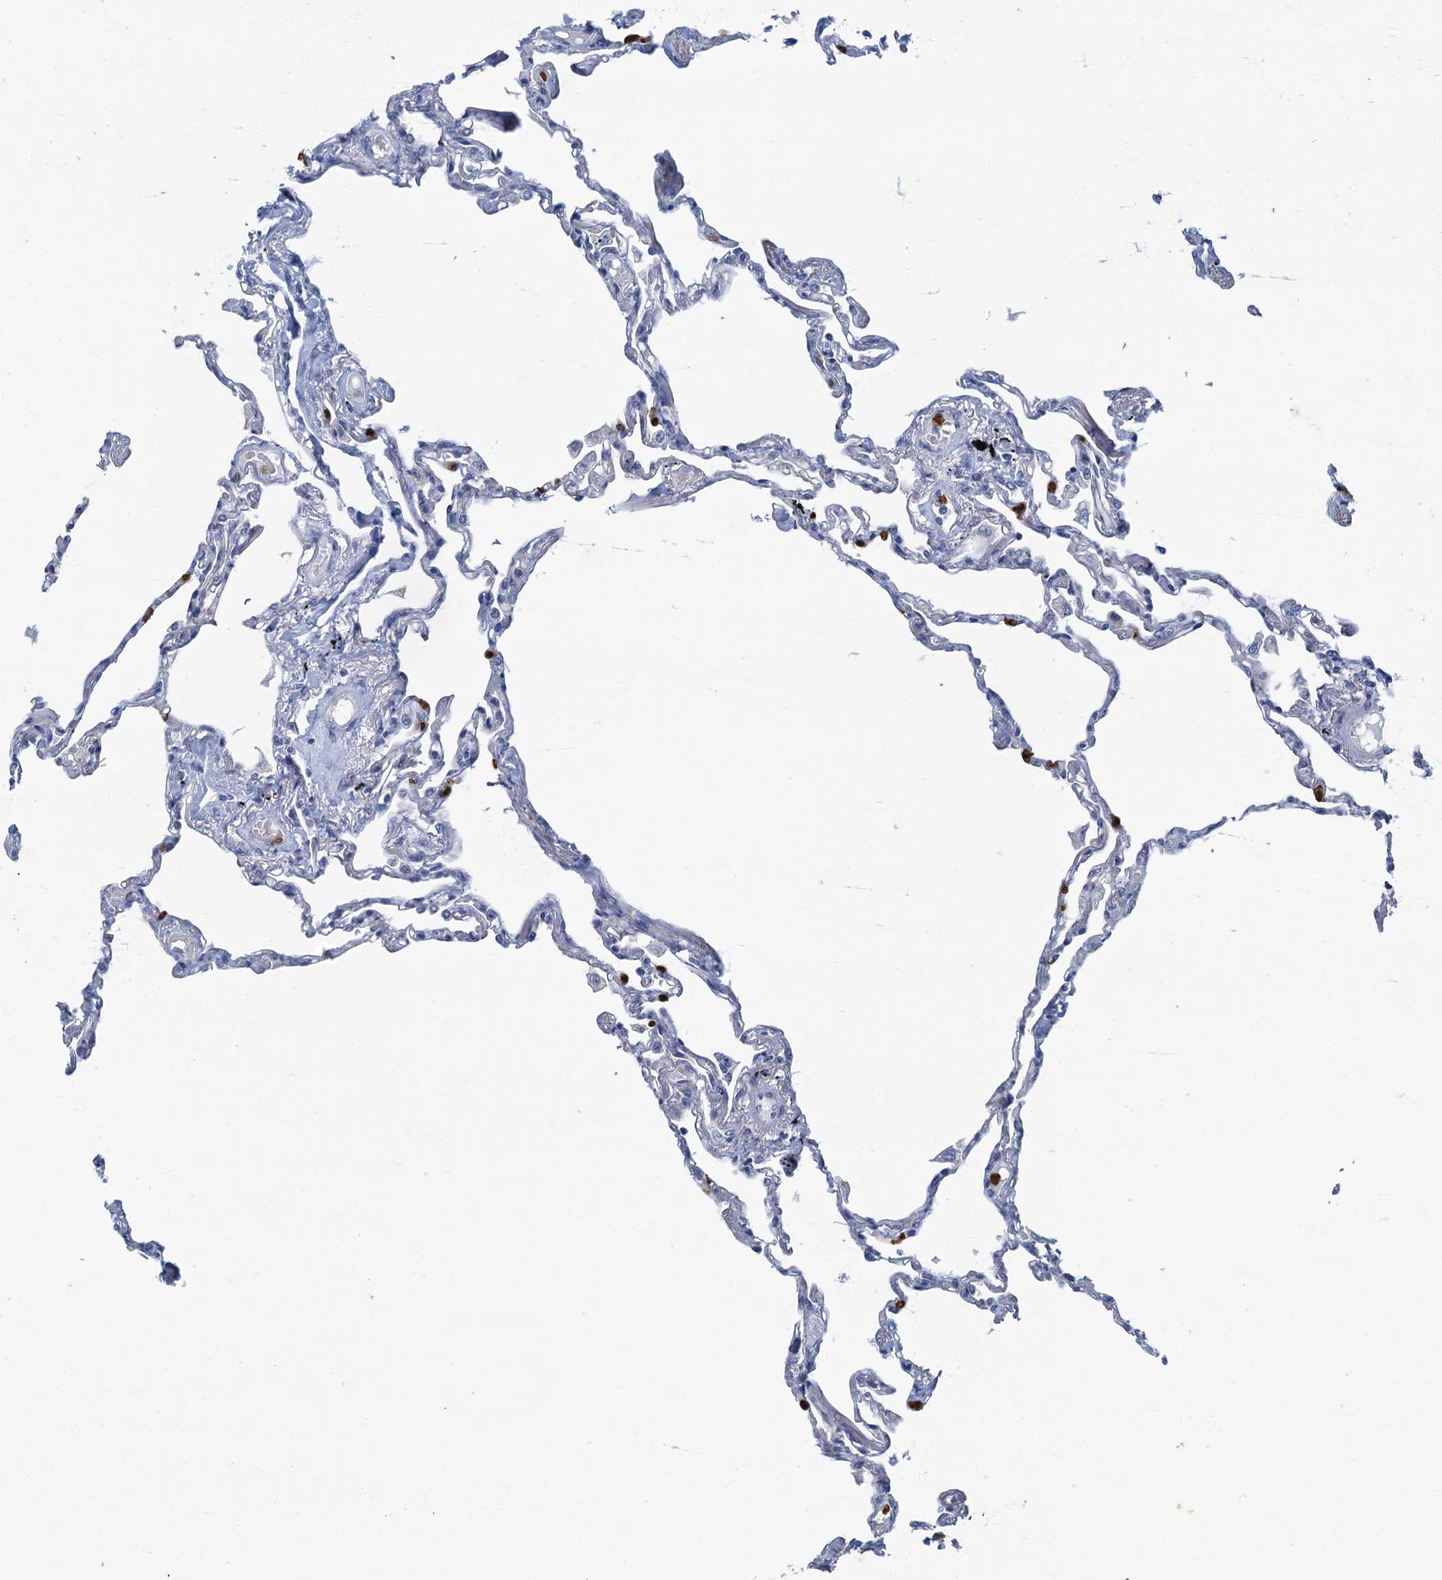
{"staining": {"intensity": "negative", "quantity": "none", "location": "none"}, "tissue": "lung", "cell_type": "Alveolar cells", "image_type": "normal", "snomed": [{"axis": "morphology", "description": "Normal tissue, NOS"}, {"axis": "topography", "description": "Lung"}], "caption": "A photomicrograph of lung stained for a protein exhibits no brown staining in alveolar cells.", "gene": "ANKDD1A", "patient": {"sex": "female", "age": 67}}